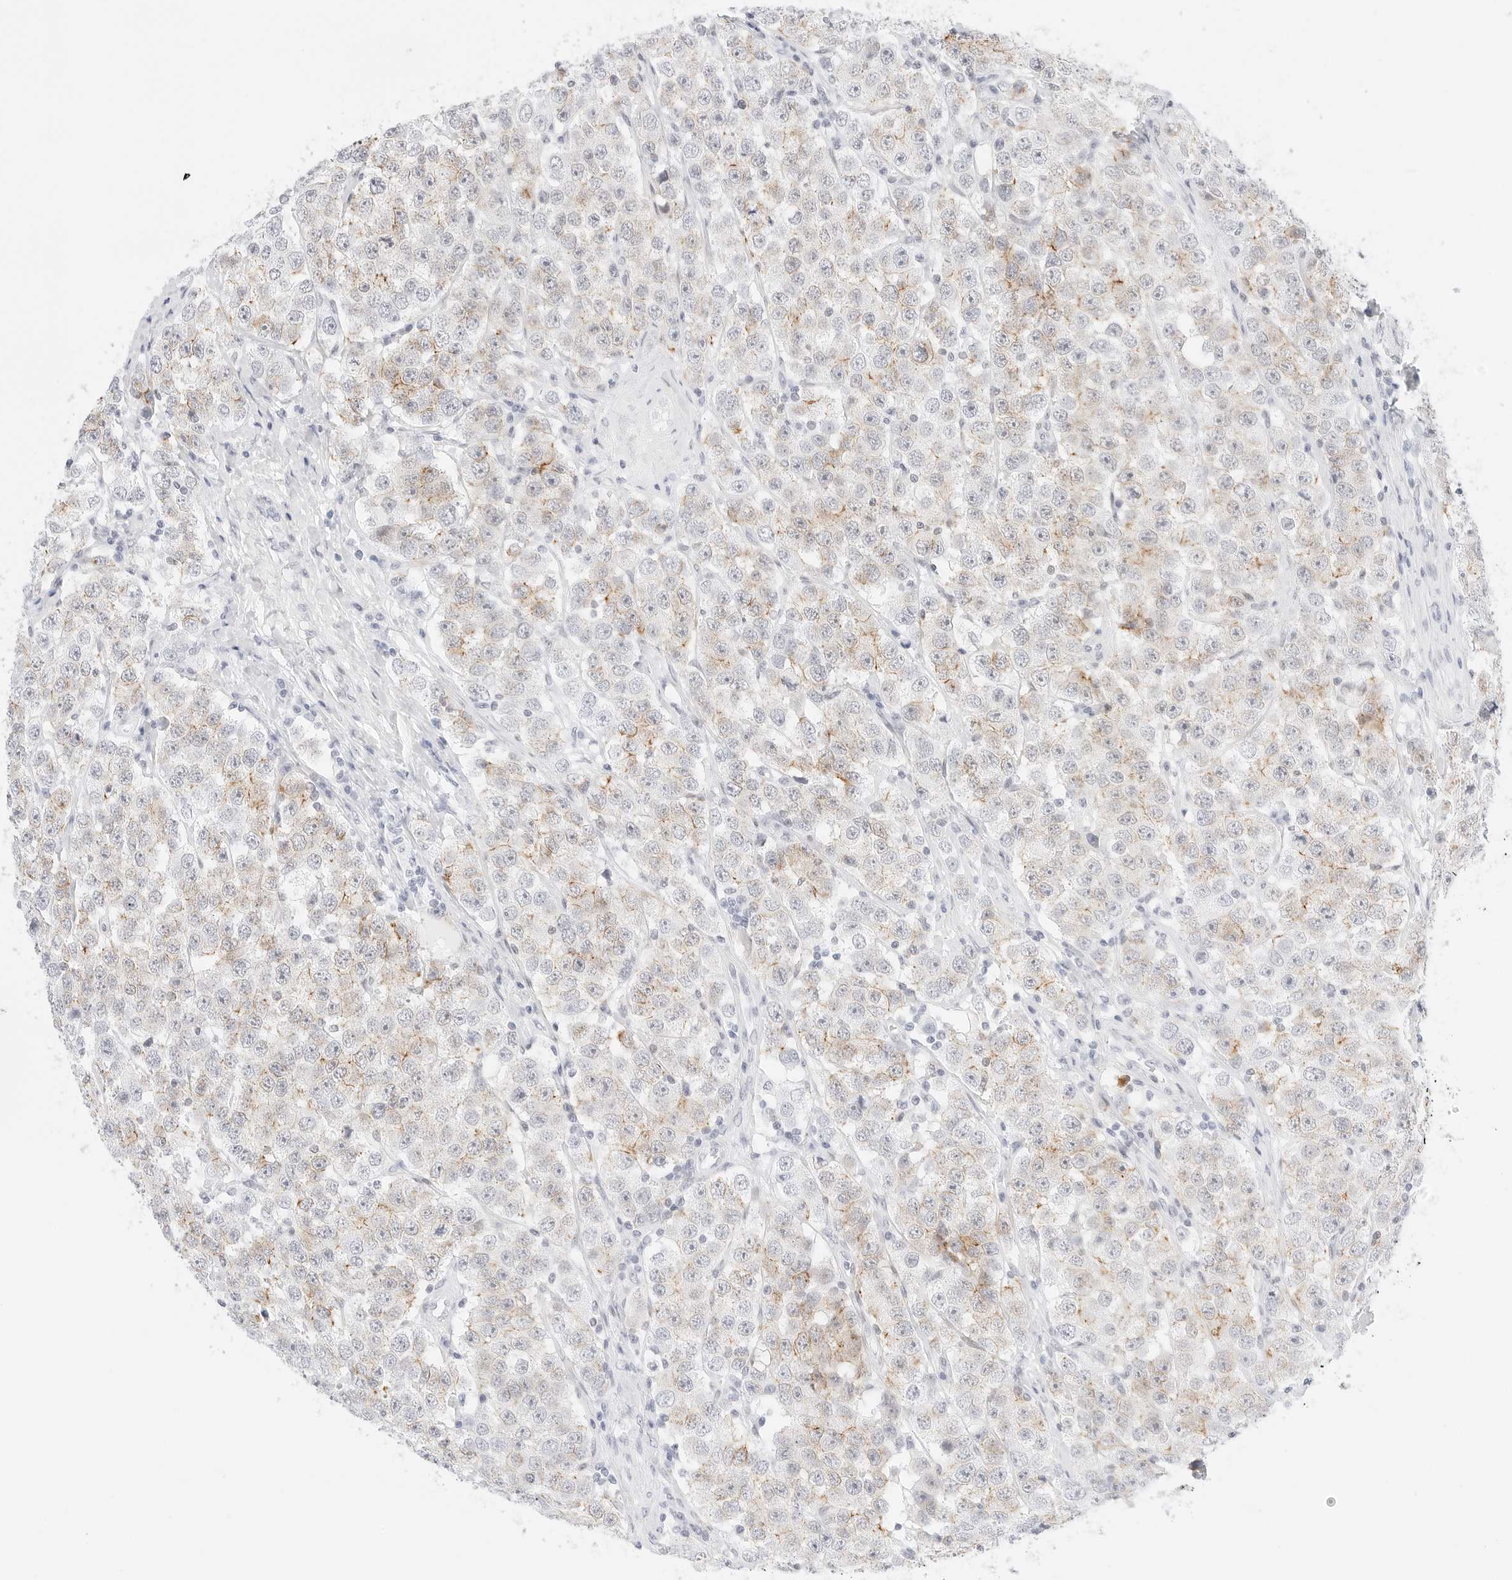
{"staining": {"intensity": "weak", "quantity": "<25%", "location": "cytoplasmic/membranous"}, "tissue": "testis cancer", "cell_type": "Tumor cells", "image_type": "cancer", "snomed": [{"axis": "morphology", "description": "Seminoma, NOS"}, {"axis": "topography", "description": "Testis"}], "caption": "The immunohistochemistry (IHC) histopathology image has no significant staining in tumor cells of seminoma (testis) tissue.", "gene": "CDH1", "patient": {"sex": "male", "age": 28}}